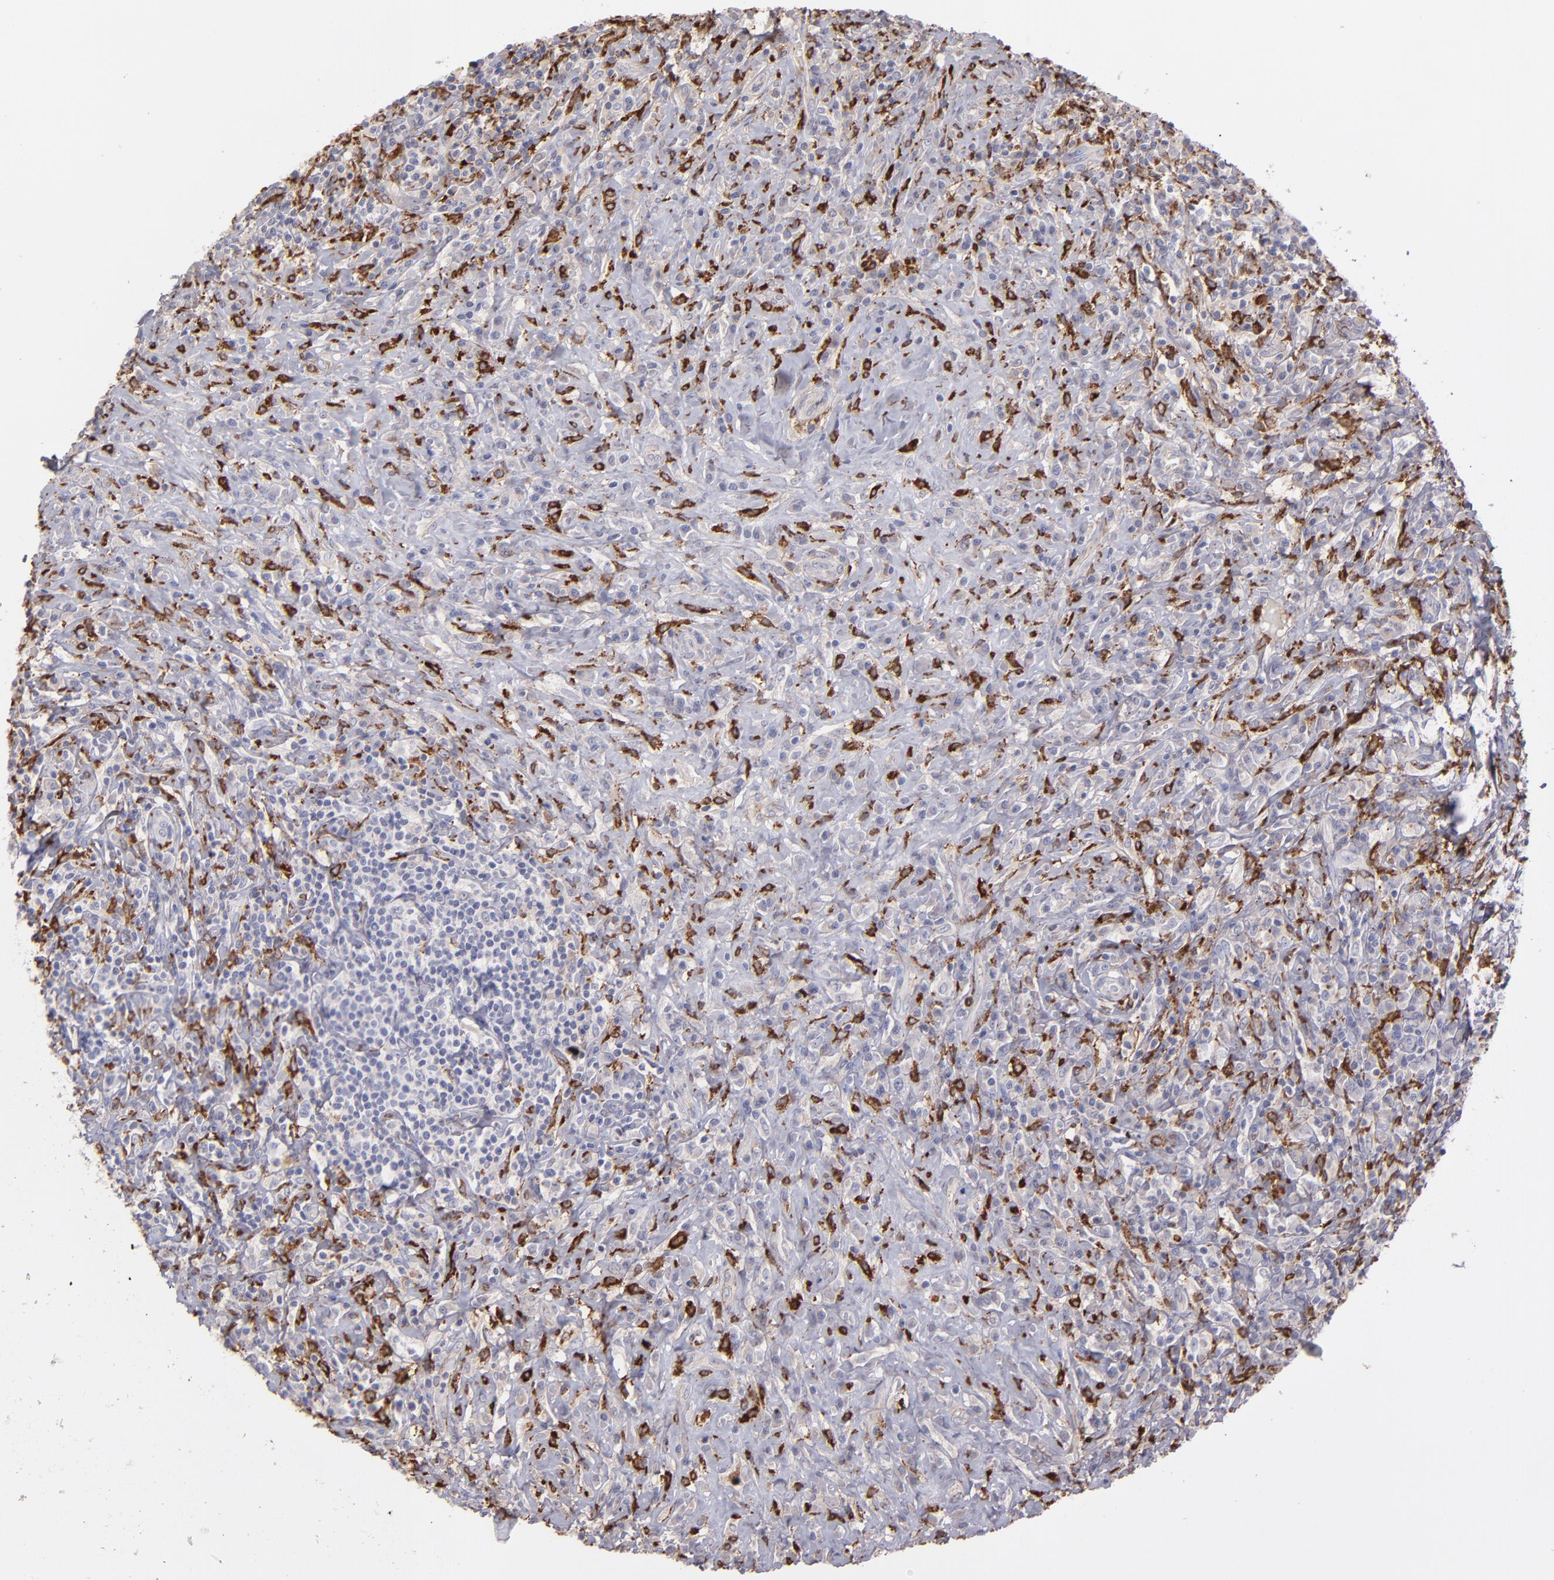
{"staining": {"intensity": "negative", "quantity": "none", "location": "none"}, "tissue": "lymphoma", "cell_type": "Tumor cells", "image_type": "cancer", "snomed": [{"axis": "morphology", "description": "Hodgkin's disease, NOS"}, {"axis": "topography", "description": "Lymph node"}], "caption": "Lymphoma was stained to show a protein in brown. There is no significant staining in tumor cells.", "gene": "C1QA", "patient": {"sex": "female", "age": 25}}